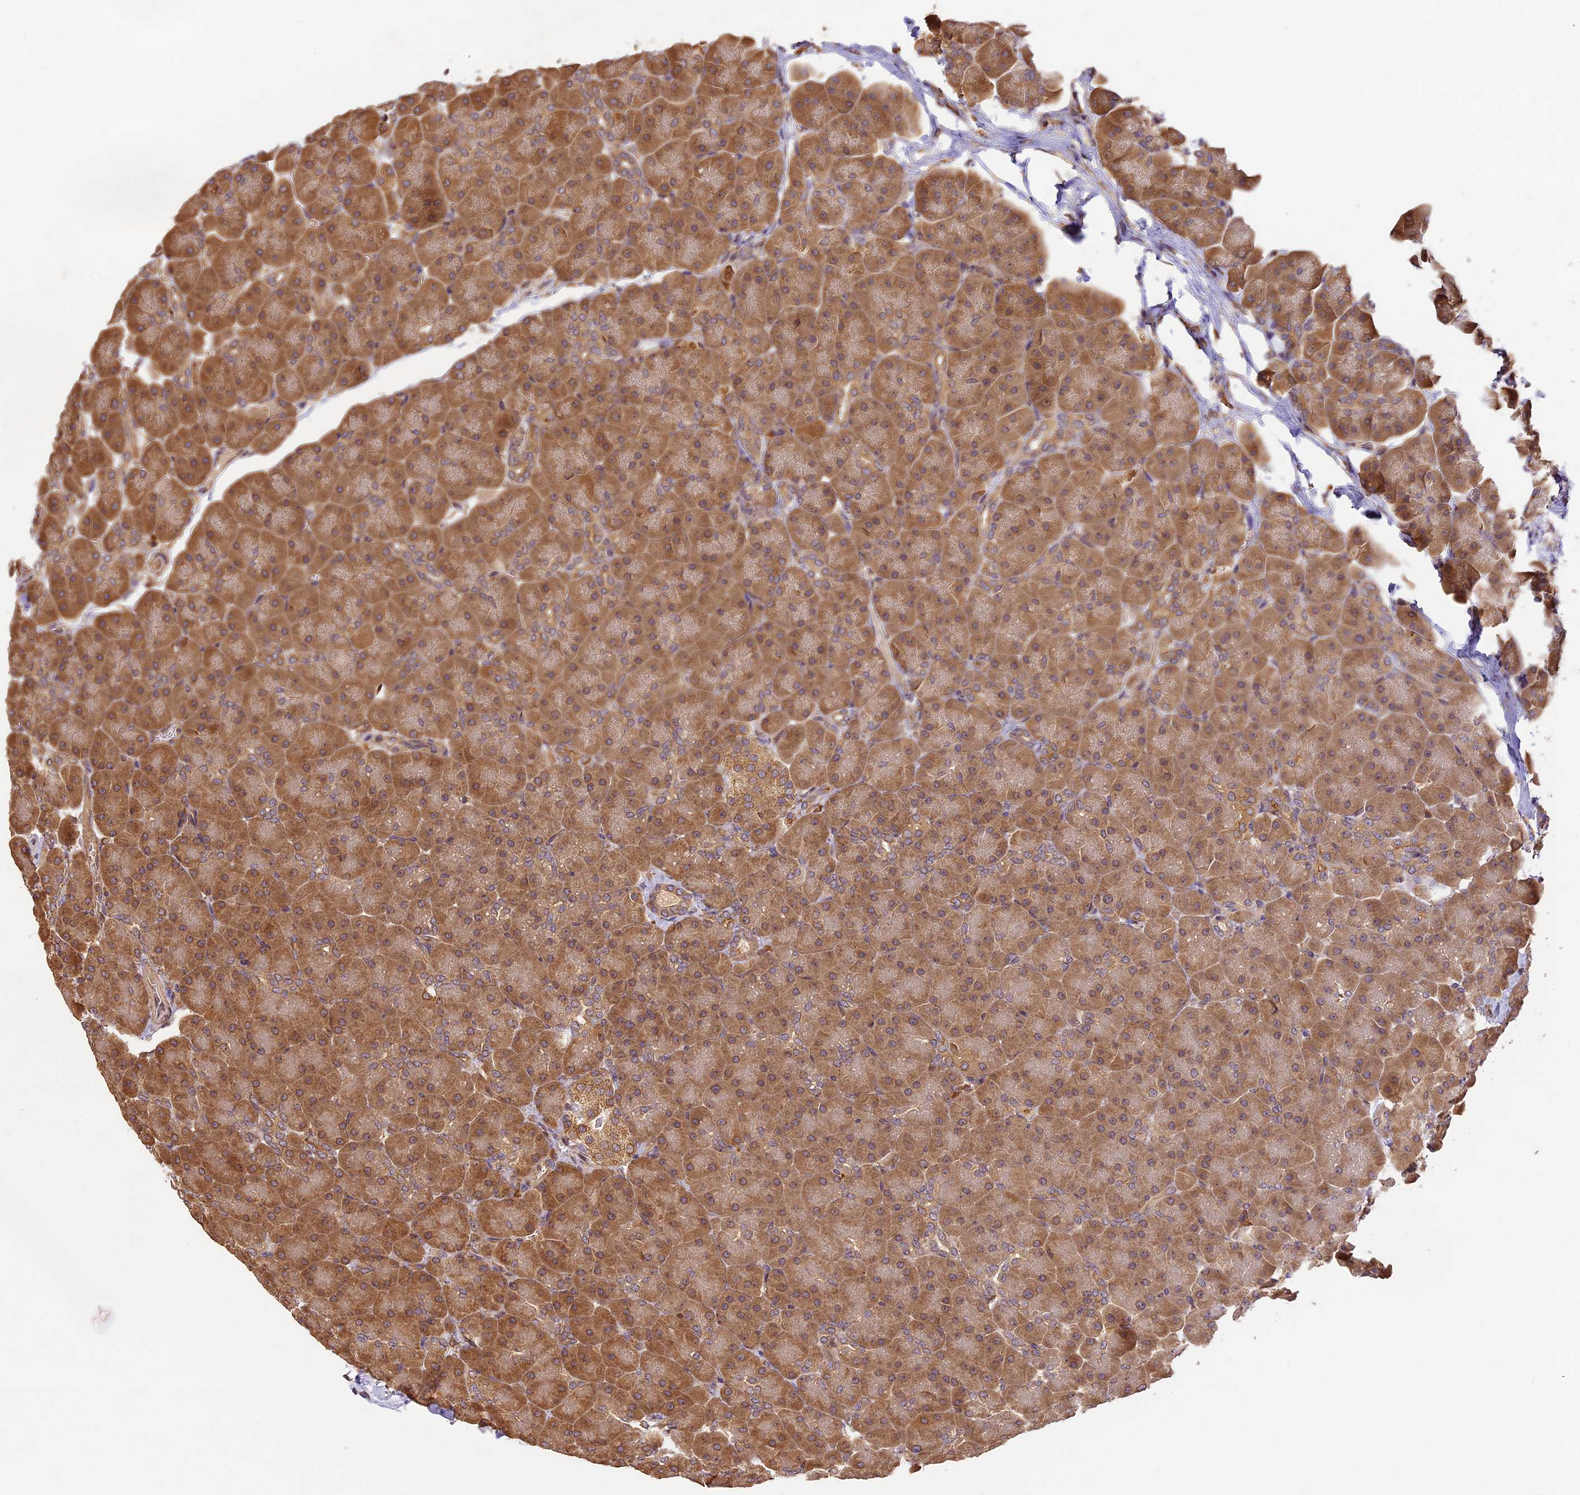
{"staining": {"intensity": "moderate", "quantity": ">75%", "location": "cytoplasmic/membranous"}, "tissue": "pancreas", "cell_type": "Exocrine glandular cells", "image_type": "normal", "snomed": [{"axis": "morphology", "description": "Normal tissue, NOS"}, {"axis": "topography", "description": "Pancreas"}], "caption": "Protein analysis of unremarkable pancreas demonstrates moderate cytoplasmic/membranous staining in approximately >75% of exocrine glandular cells.", "gene": "BRAP", "patient": {"sex": "male", "age": 66}}